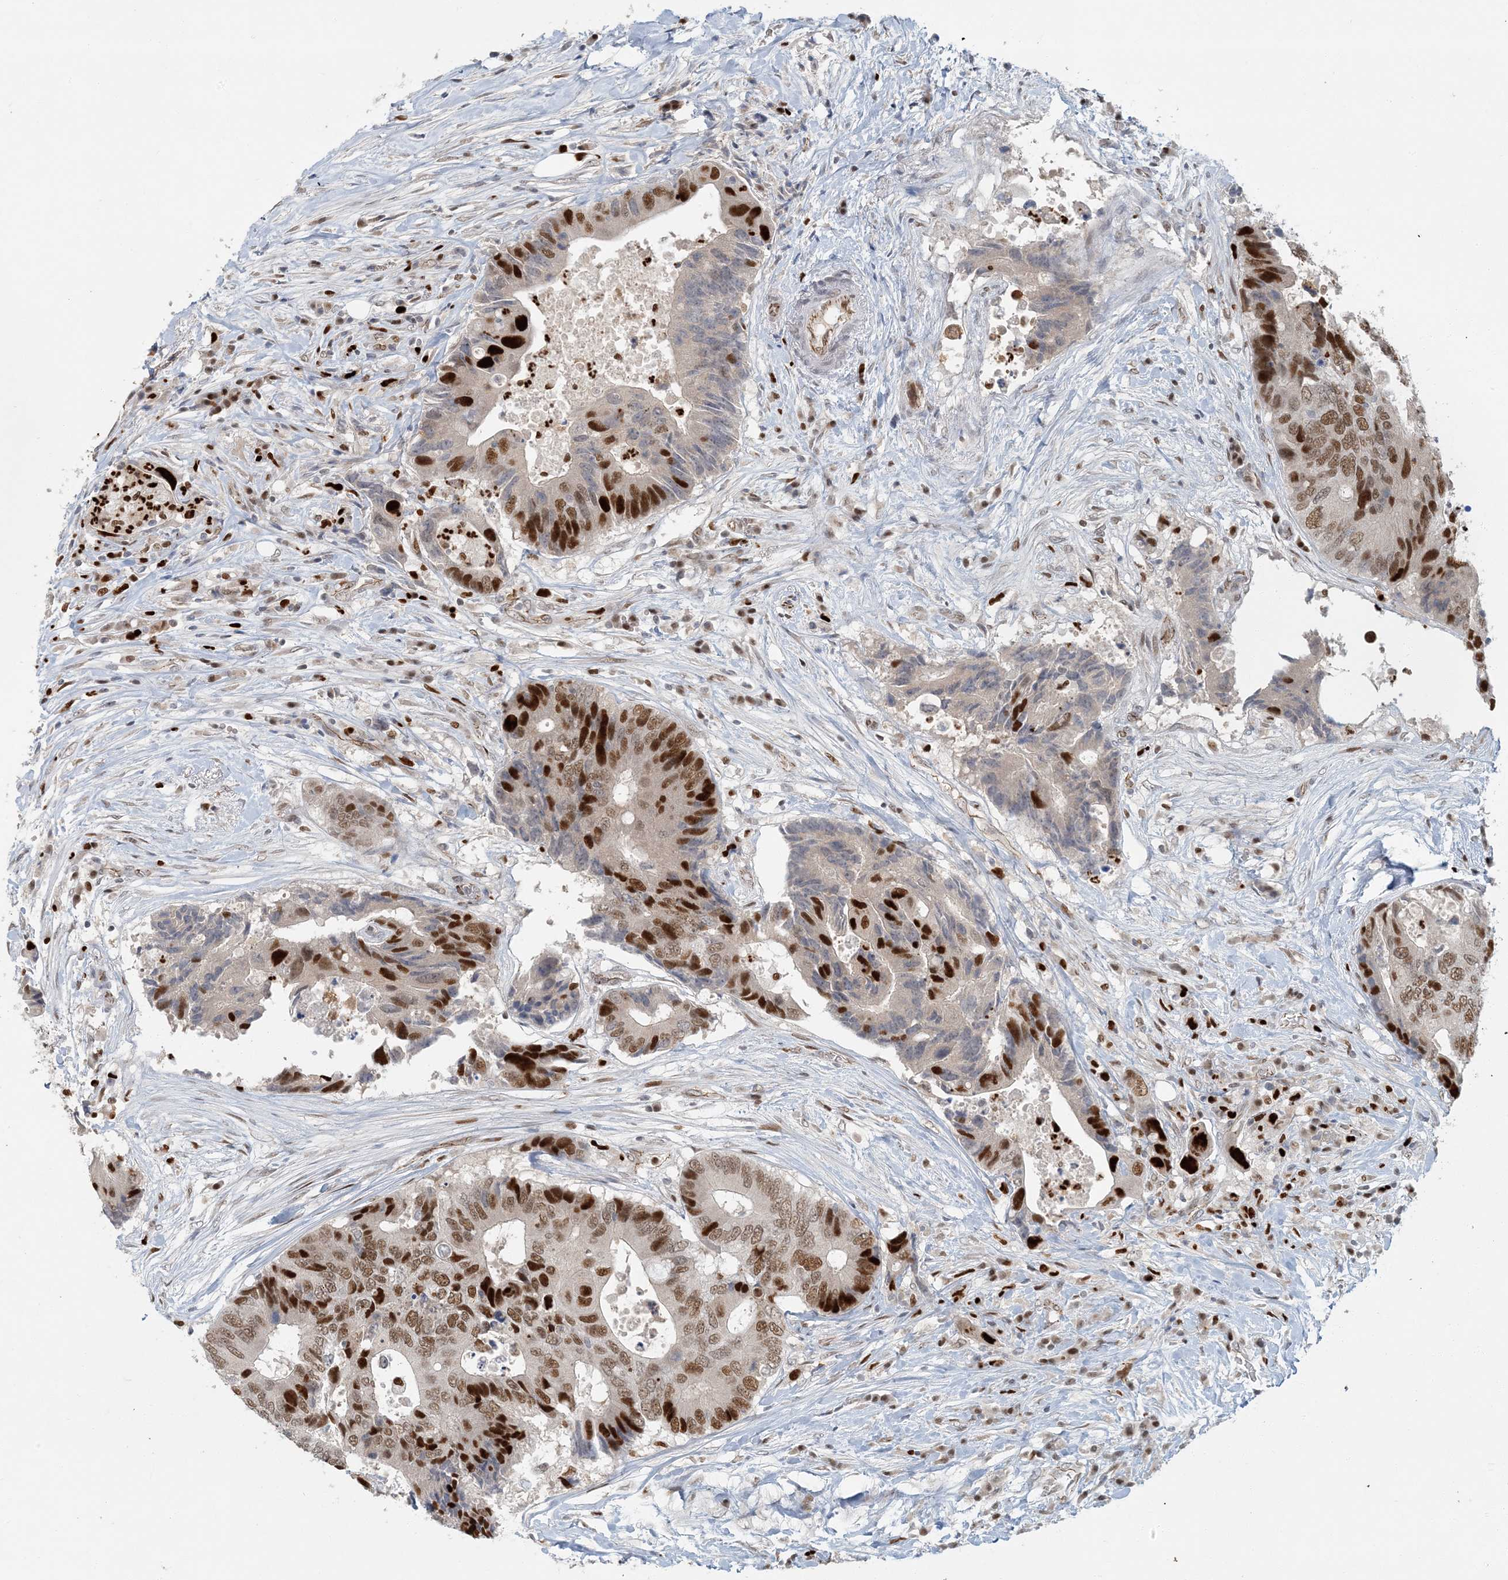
{"staining": {"intensity": "strong", "quantity": "25%-75%", "location": "nuclear"}, "tissue": "colorectal cancer", "cell_type": "Tumor cells", "image_type": "cancer", "snomed": [{"axis": "morphology", "description": "Adenocarcinoma, NOS"}, {"axis": "topography", "description": "Colon"}], "caption": "DAB (3,3'-diaminobenzidine) immunohistochemical staining of human adenocarcinoma (colorectal) demonstrates strong nuclear protein positivity in approximately 25%-75% of tumor cells.", "gene": "AK9", "patient": {"sex": "male", "age": 71}}